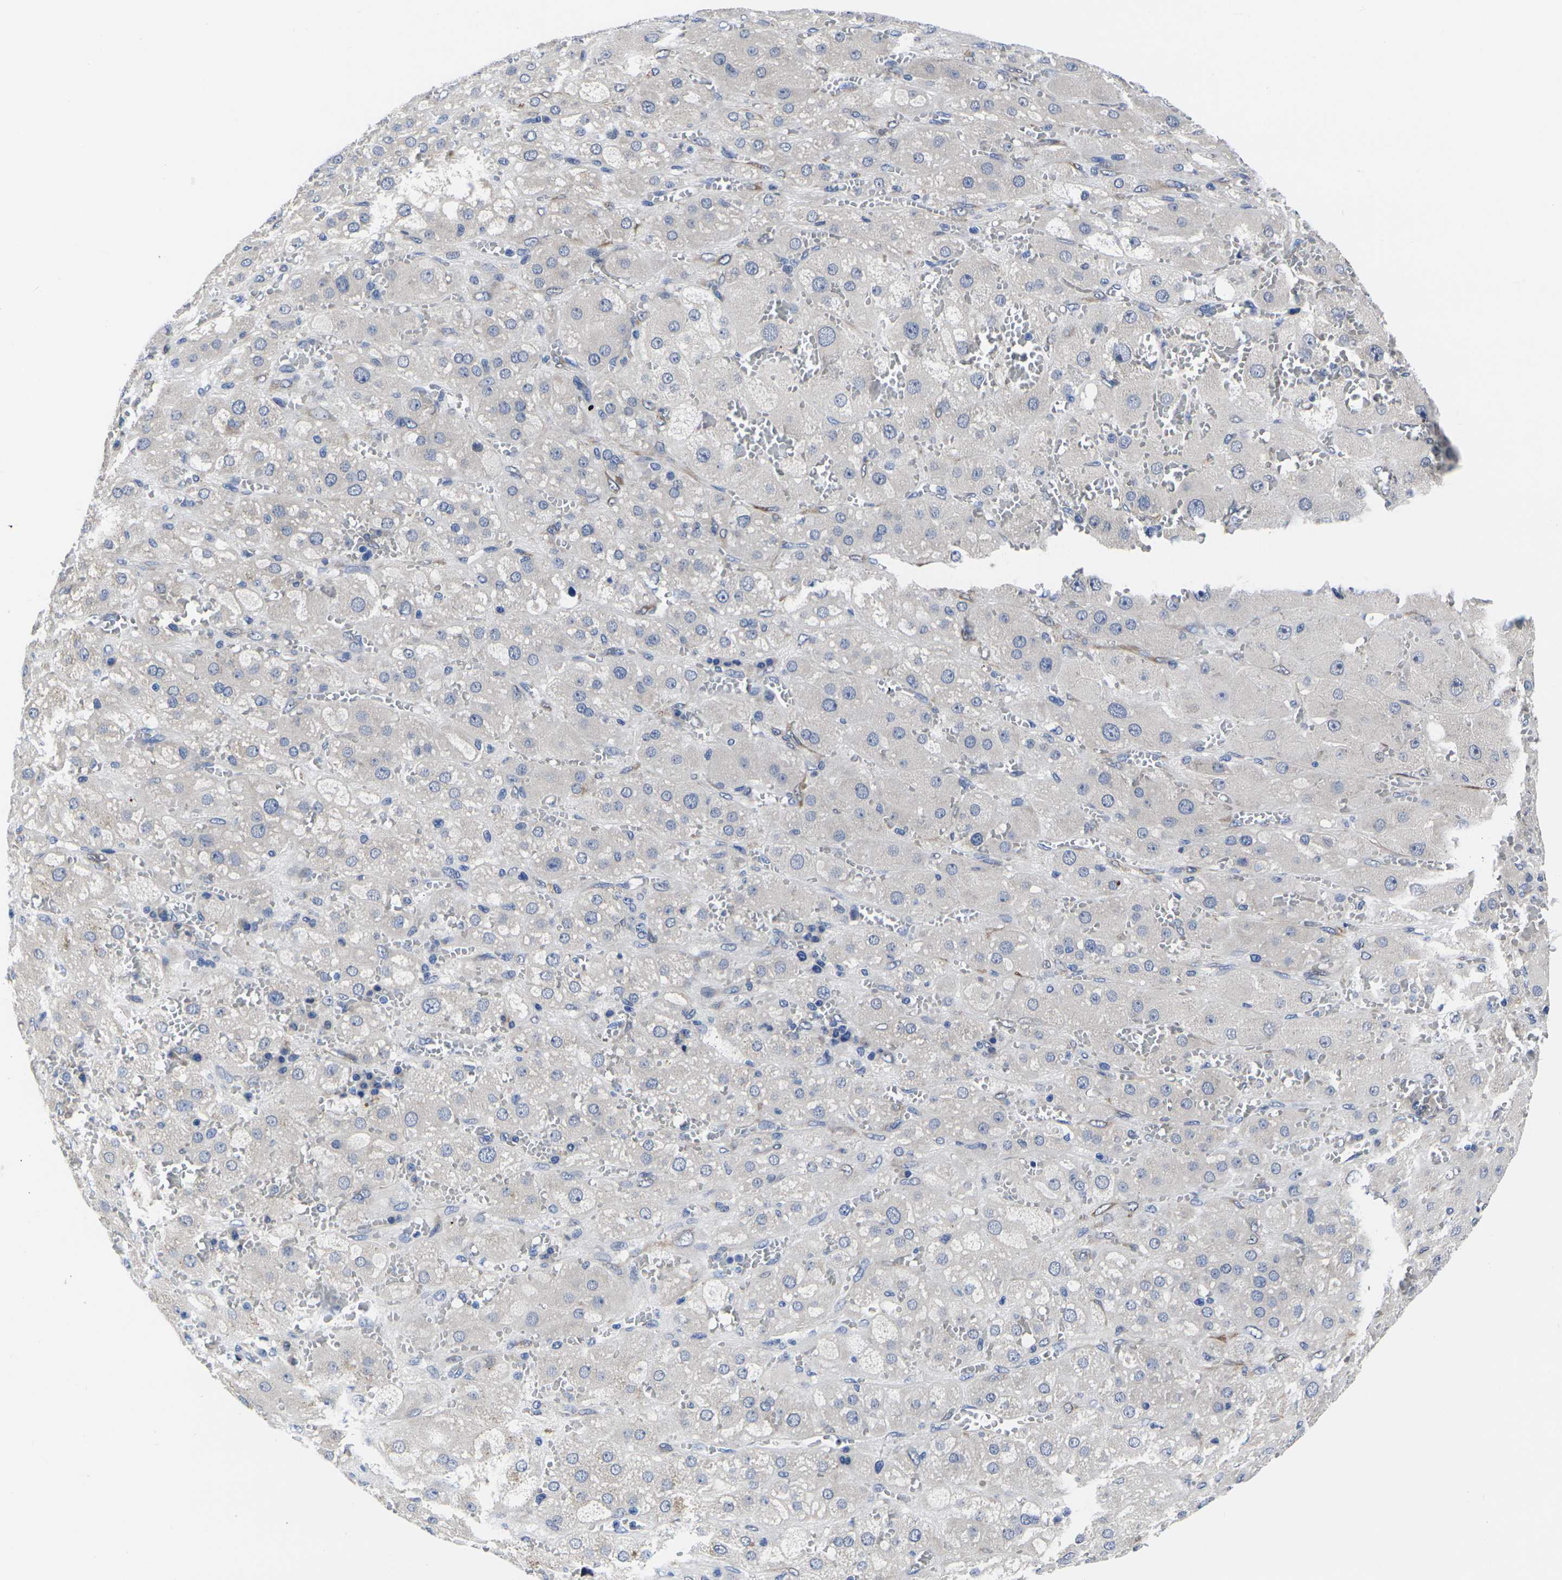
{"staining": {"intensity": "moderate", "quantity": "<25%", "location": "cytoplasmic/membranous"}, "tissue": "adrenal gland", "cell_type": "Glandular cells", "image_type": "normal", "snomed": [{"axis": "morphology", "description": "Normal tissue, NOS"}, {"axis": "topography", "description": "Adrenal gland"}], "caption": "Moderate cytoplasmic/membranous protein positivity is identified in approximately <25% of glandular cells in adrenal gland.", "gene": "CYP2C8", "patient": {"sex": "female", "age": 47}}